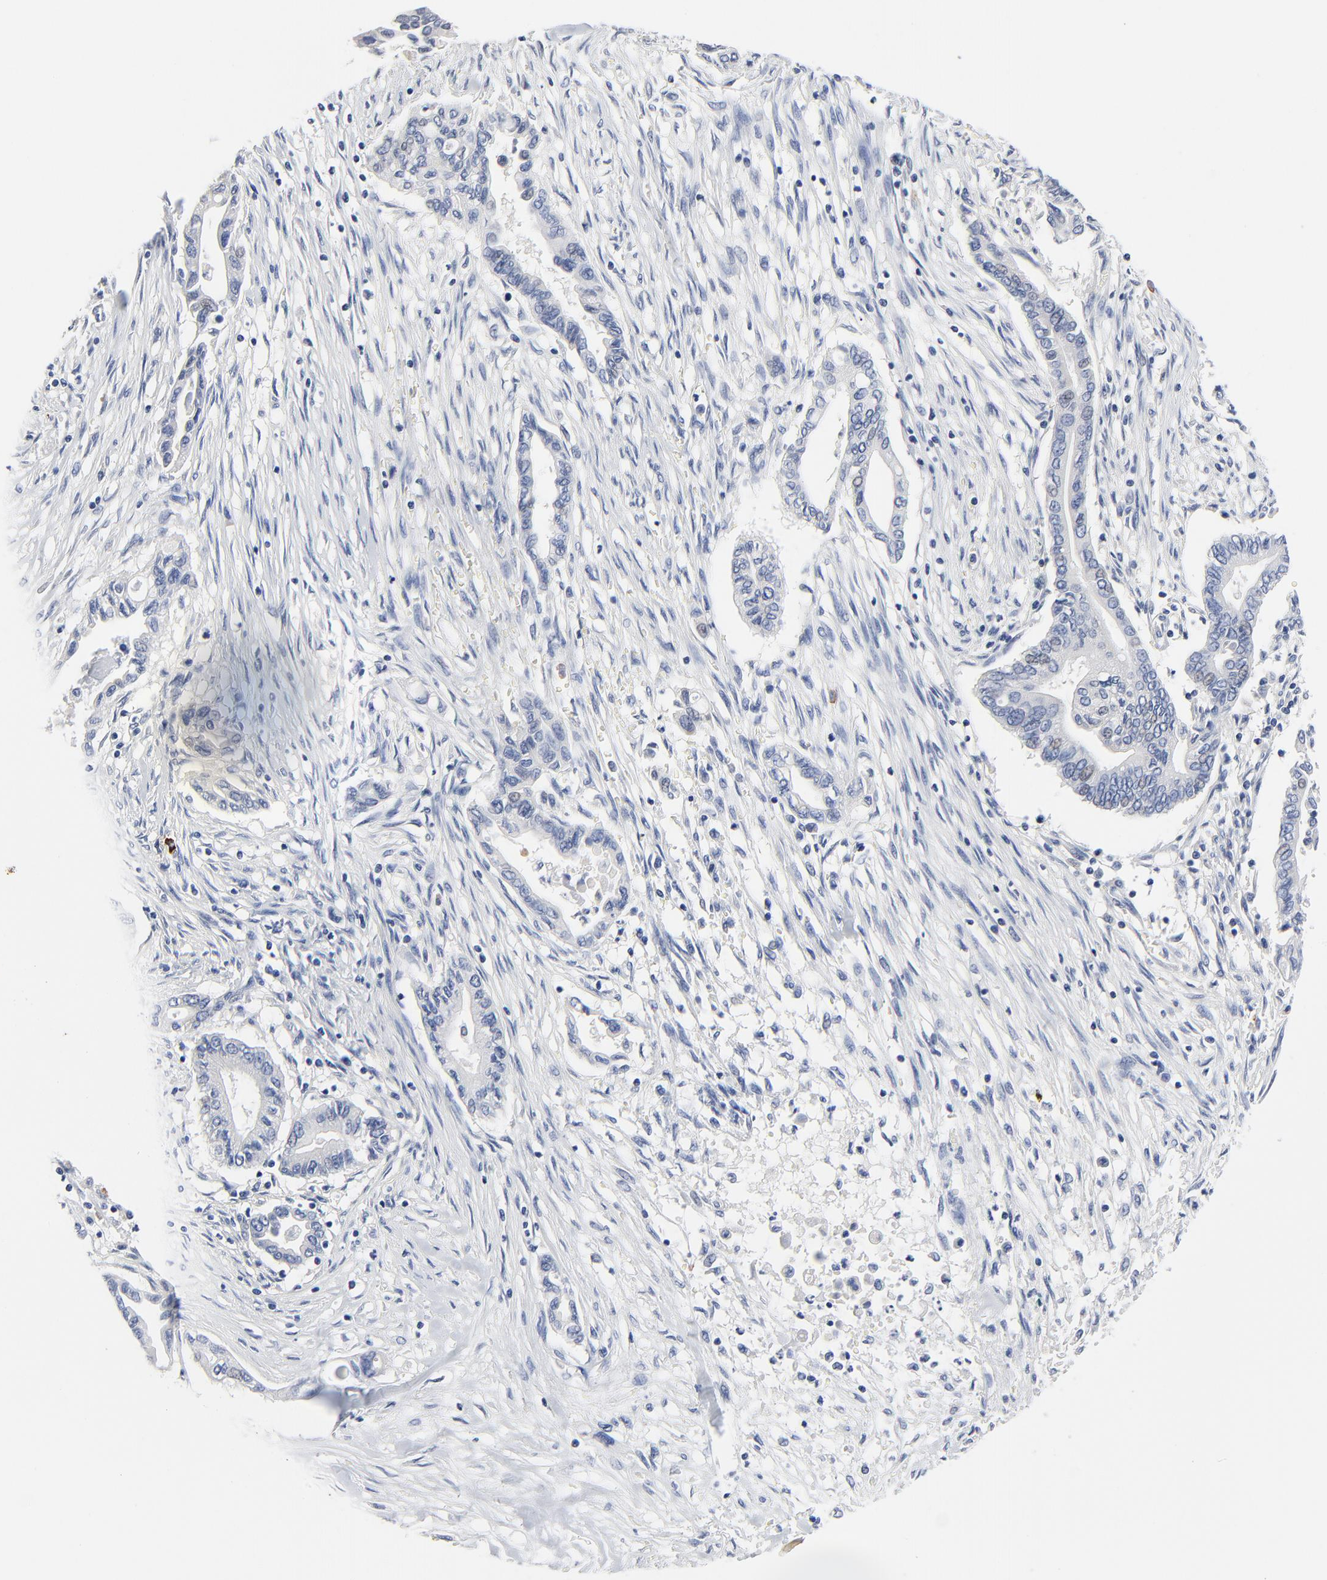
{"staining": {"intensity": "negative", "quantity": "none", "location": "none"}, "tissue": "pancreatic cancer", "cell_type": "Tumor cells", "image_type": "cancer", "snomed": [{"axis": "morphology", "description": "Adenocarcinoma, NOS"}, {"axis": "topography", "description": "Pancreas"}], "caption": "The micrograph shows no significant expression in tumor cells of adenocarcinoma (pancreatic).", "gene": "FBXL5", "patient": {"sex": "female", "age": 57}}